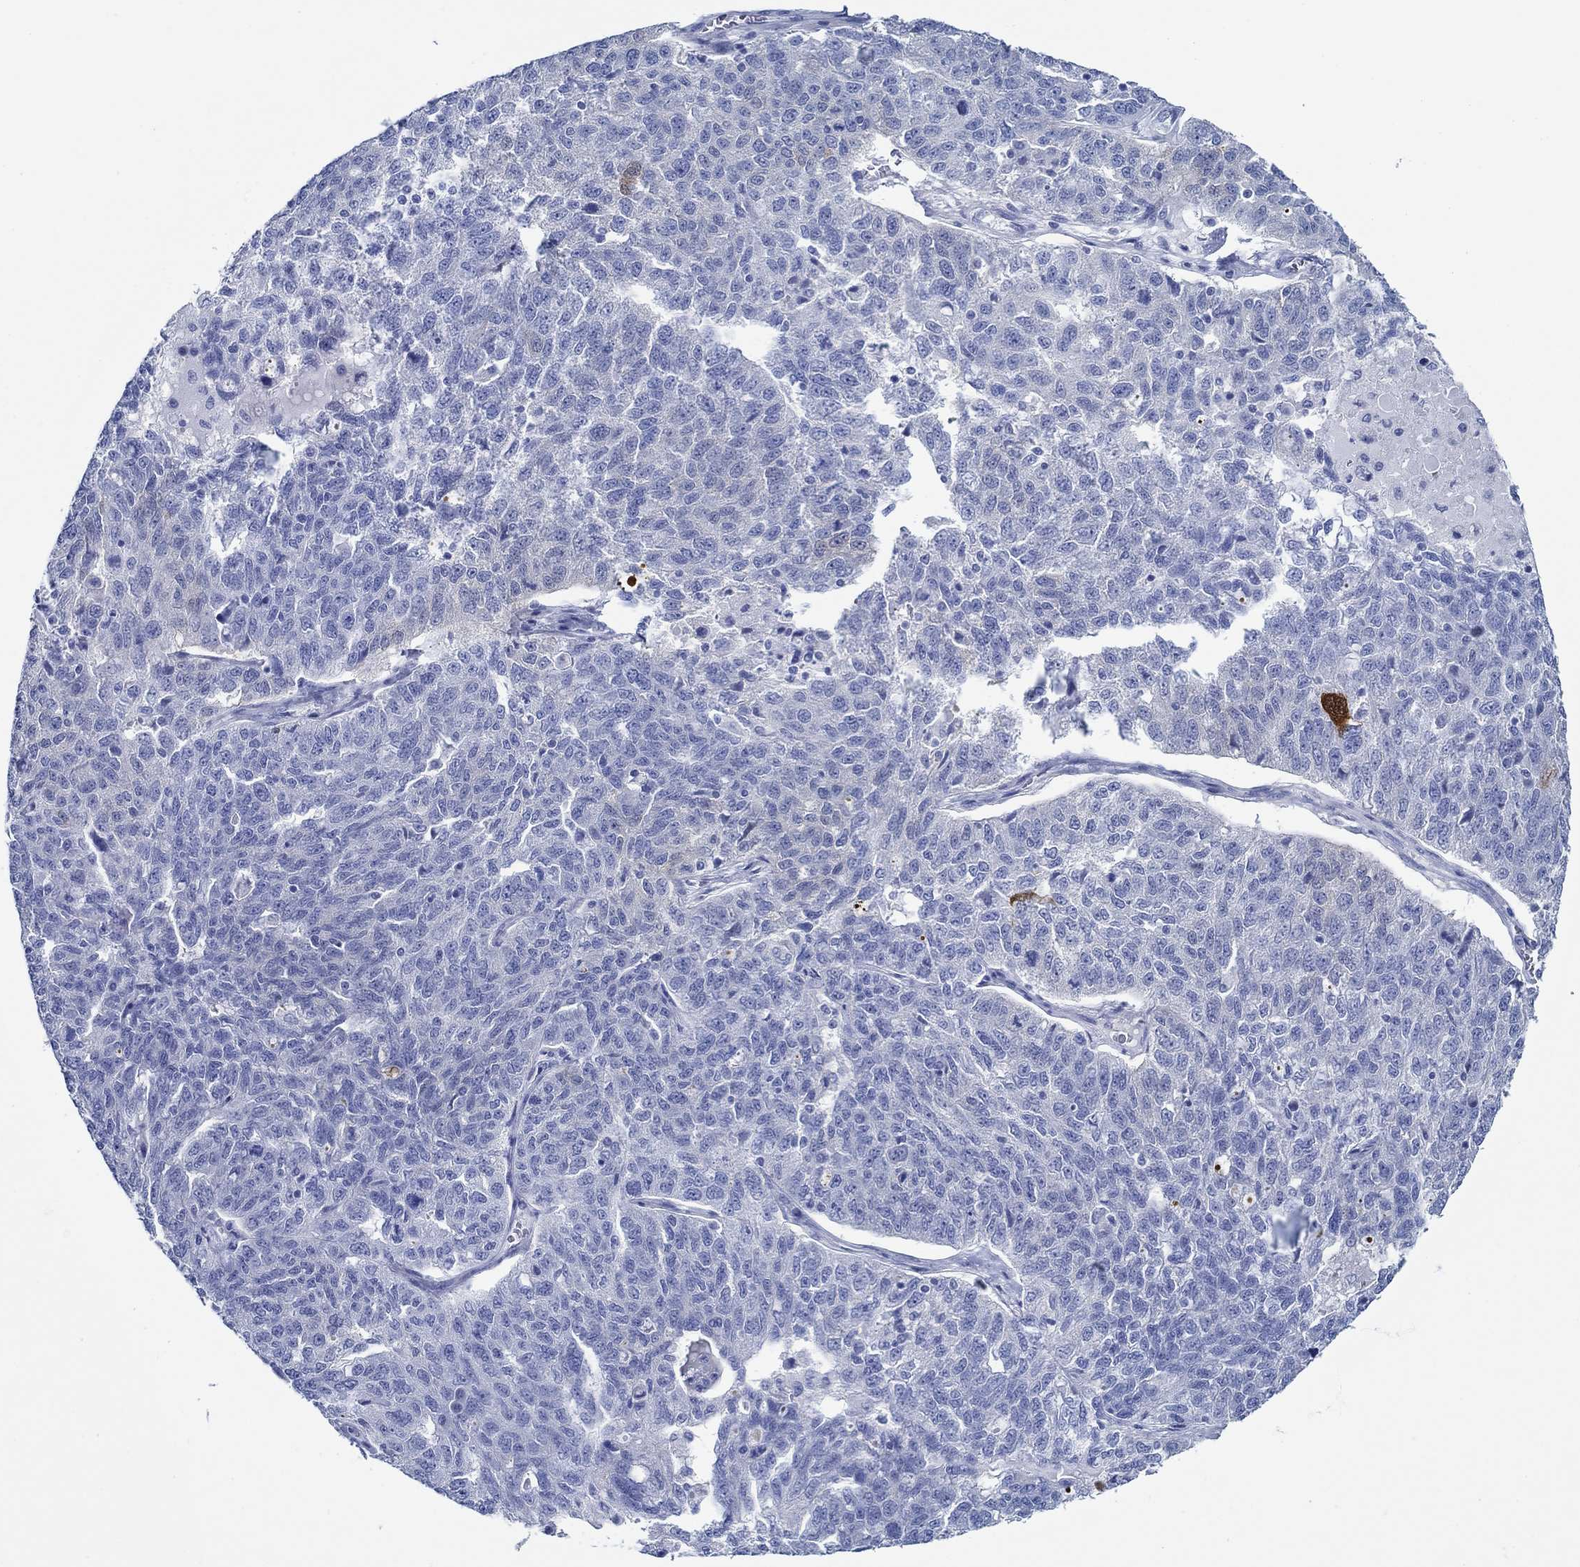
{"staining": {"intensity": "negative", "quantity": "none", "location": "none"}, "tissue": "ovarian cancer", "cell_type": "Tumor cells", "image_type": "cancer", "snomed": [{"axis": "morphology", "description": "Cystadenocarcinoma, serous, NOS"}, {"axis": "topography", "description": "Ovary"}], "caption": "Immunohistochemistry histopathology image of ovarian cancer (serous cystadenocarcinoma) stained for a protein (brown), which exhibits no positivity in tumor cells. (DAB IHC, high magnification).", "gene": "IGFBP6", "patient": {"sex": "female", "age": 71}}